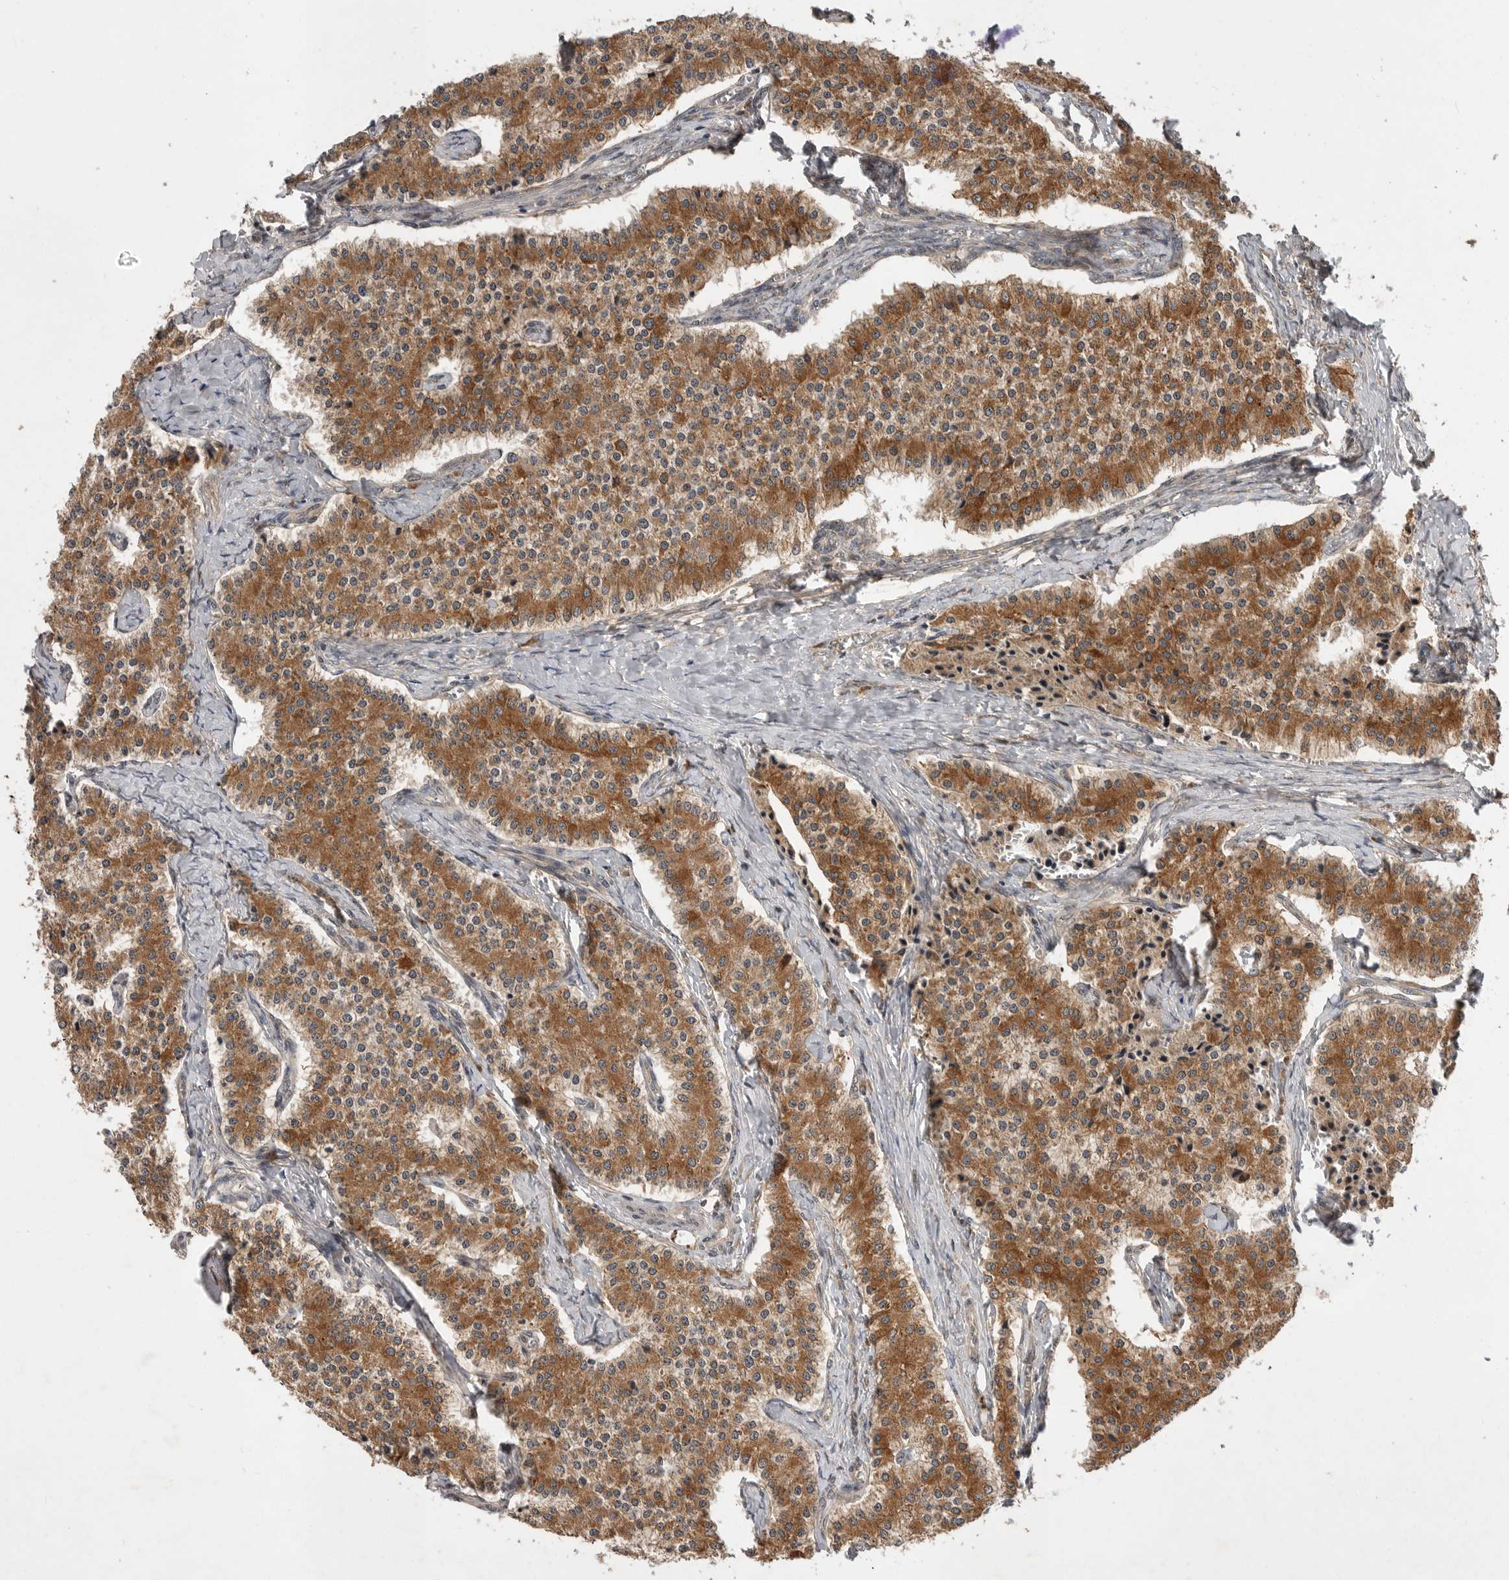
{"staining": {"intensity": "moderate", "quantity": ">75%", "location": "cytoplasmic/membranous"}, "tissue": "carcinoid", "cell_type": "Tumor cells", "image_type": "cancer", "snomed": [{"axis": "morphology", "description": "Carcinoid, malignant, NOS"}, {"axis": "topography", "description": "Colon"}], "caption": "IHC micrograph of human carcinoid stained for a protein (brown), which demonstrates medium levels of moderate cytoplasmic/membranous positivity in approximately >75% of tumor cells.", "gene": "OSBPL9", "patient": {"sex": "female", "age": 52}}